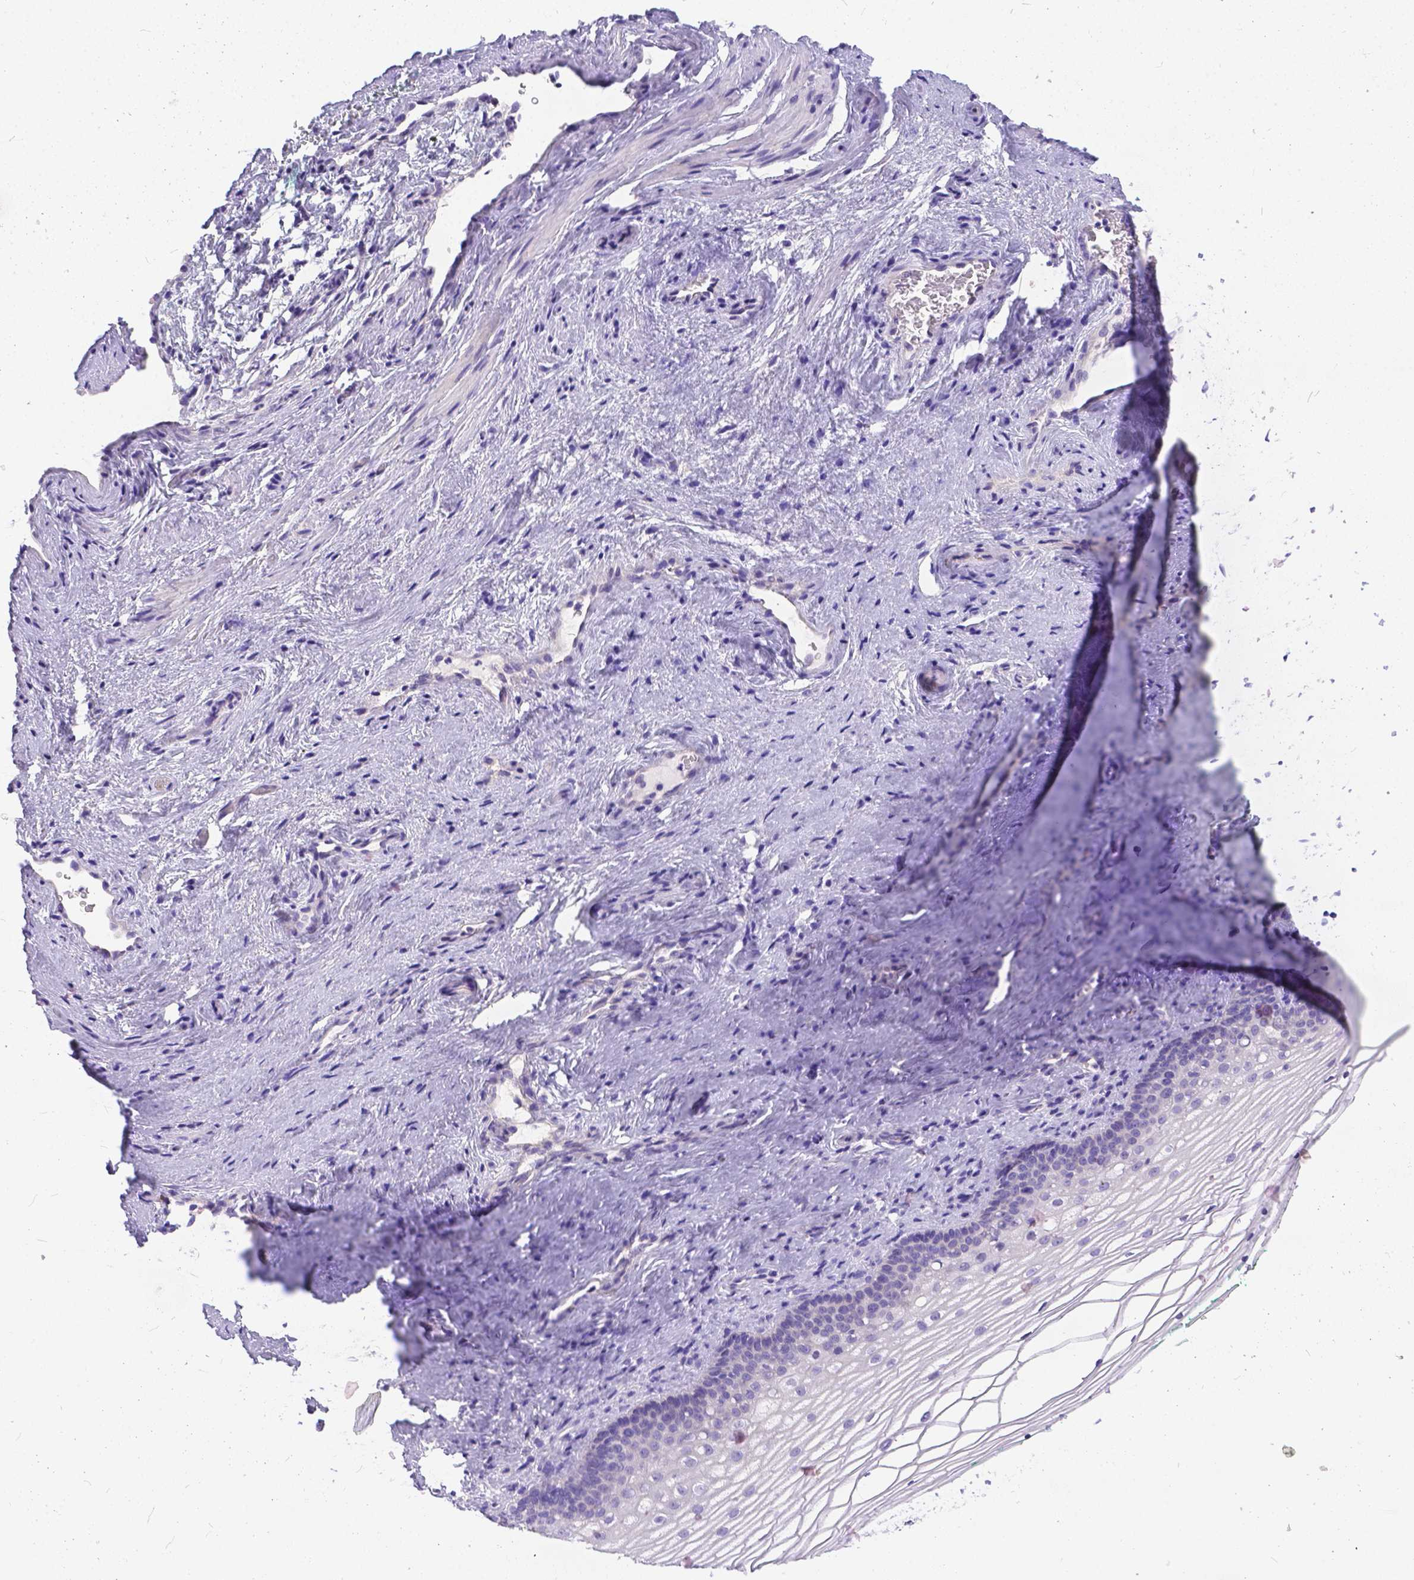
{"staining": {"intensity": "negative", "quantity": "none", "location": "none"}, "tissue": "vagina", "cell_type": "Squamous epithelial cells", "image_type": "normal", "snomed": [{"axis": "morphology", "description": "Normal tissue, NOS"}, {"axis": "topography", "description": "Vagina"}], "caption": "Squamous epithelial cells show no significant protein expression in unremarkable vagina.", "gene": "DLEC1", "patient": {"sex": "female", "age": 44}}